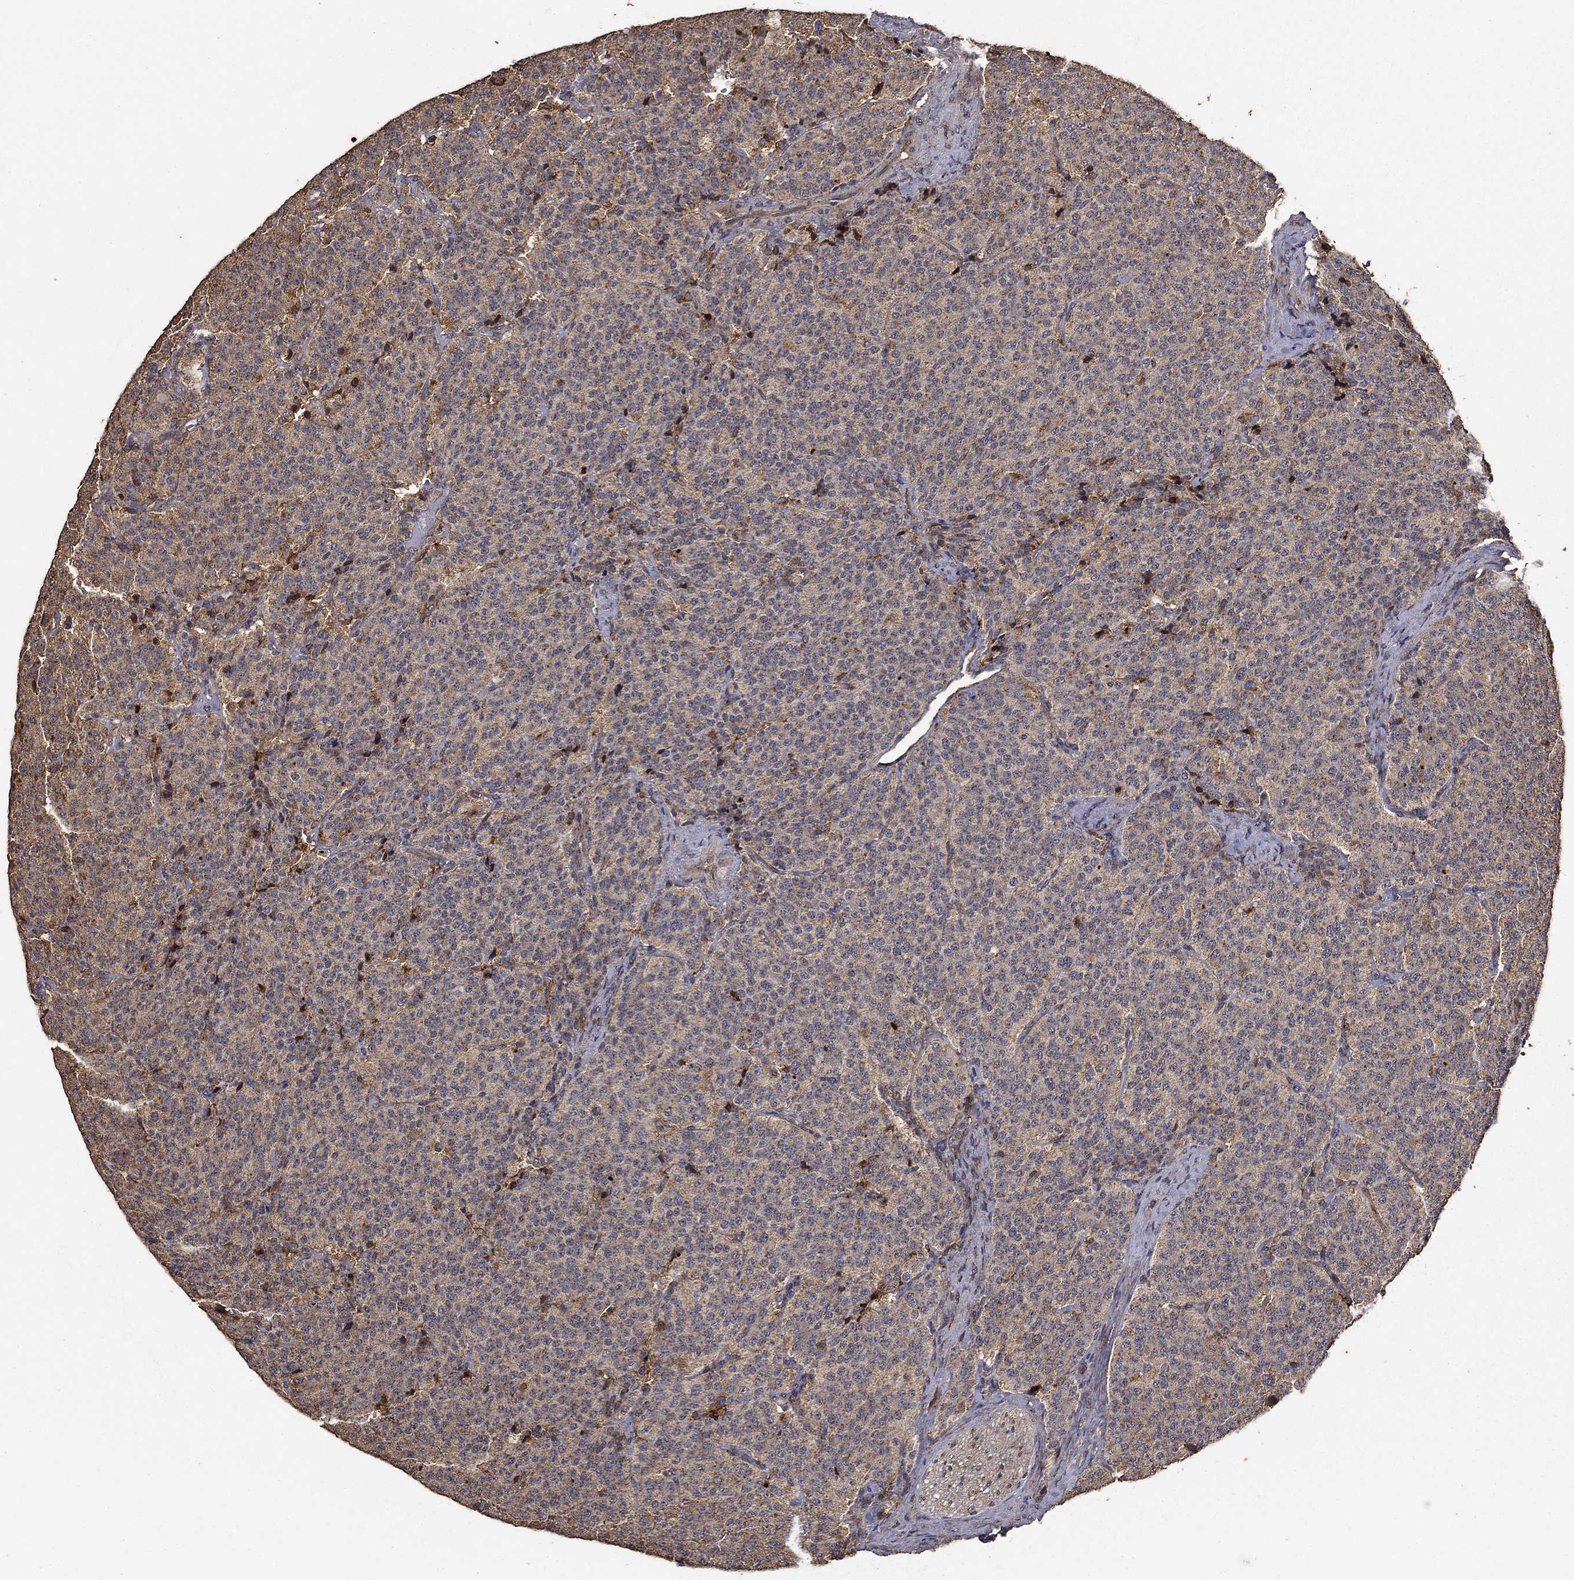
{"staining": {"intensity": "weak", "quantity": ">75%", "location": "cytoplasmic/membranous"}, "tissue": "carcinoid", "cell_type": "Tumor cells", "image_type": "cancer", "snomed": [{"axis": "morphology", "description": "Carcinoid, malignant, NOS"}, {"axis": "topography", "description": "Small intestine"}], "caption": "Protein staining by IHC displays weak cytoplasmic/membranous staining in approximately >75% of tumor cells in carcinoid.", "gene": "IFRD1", "patient": {"sex": "female", "age": 58}}